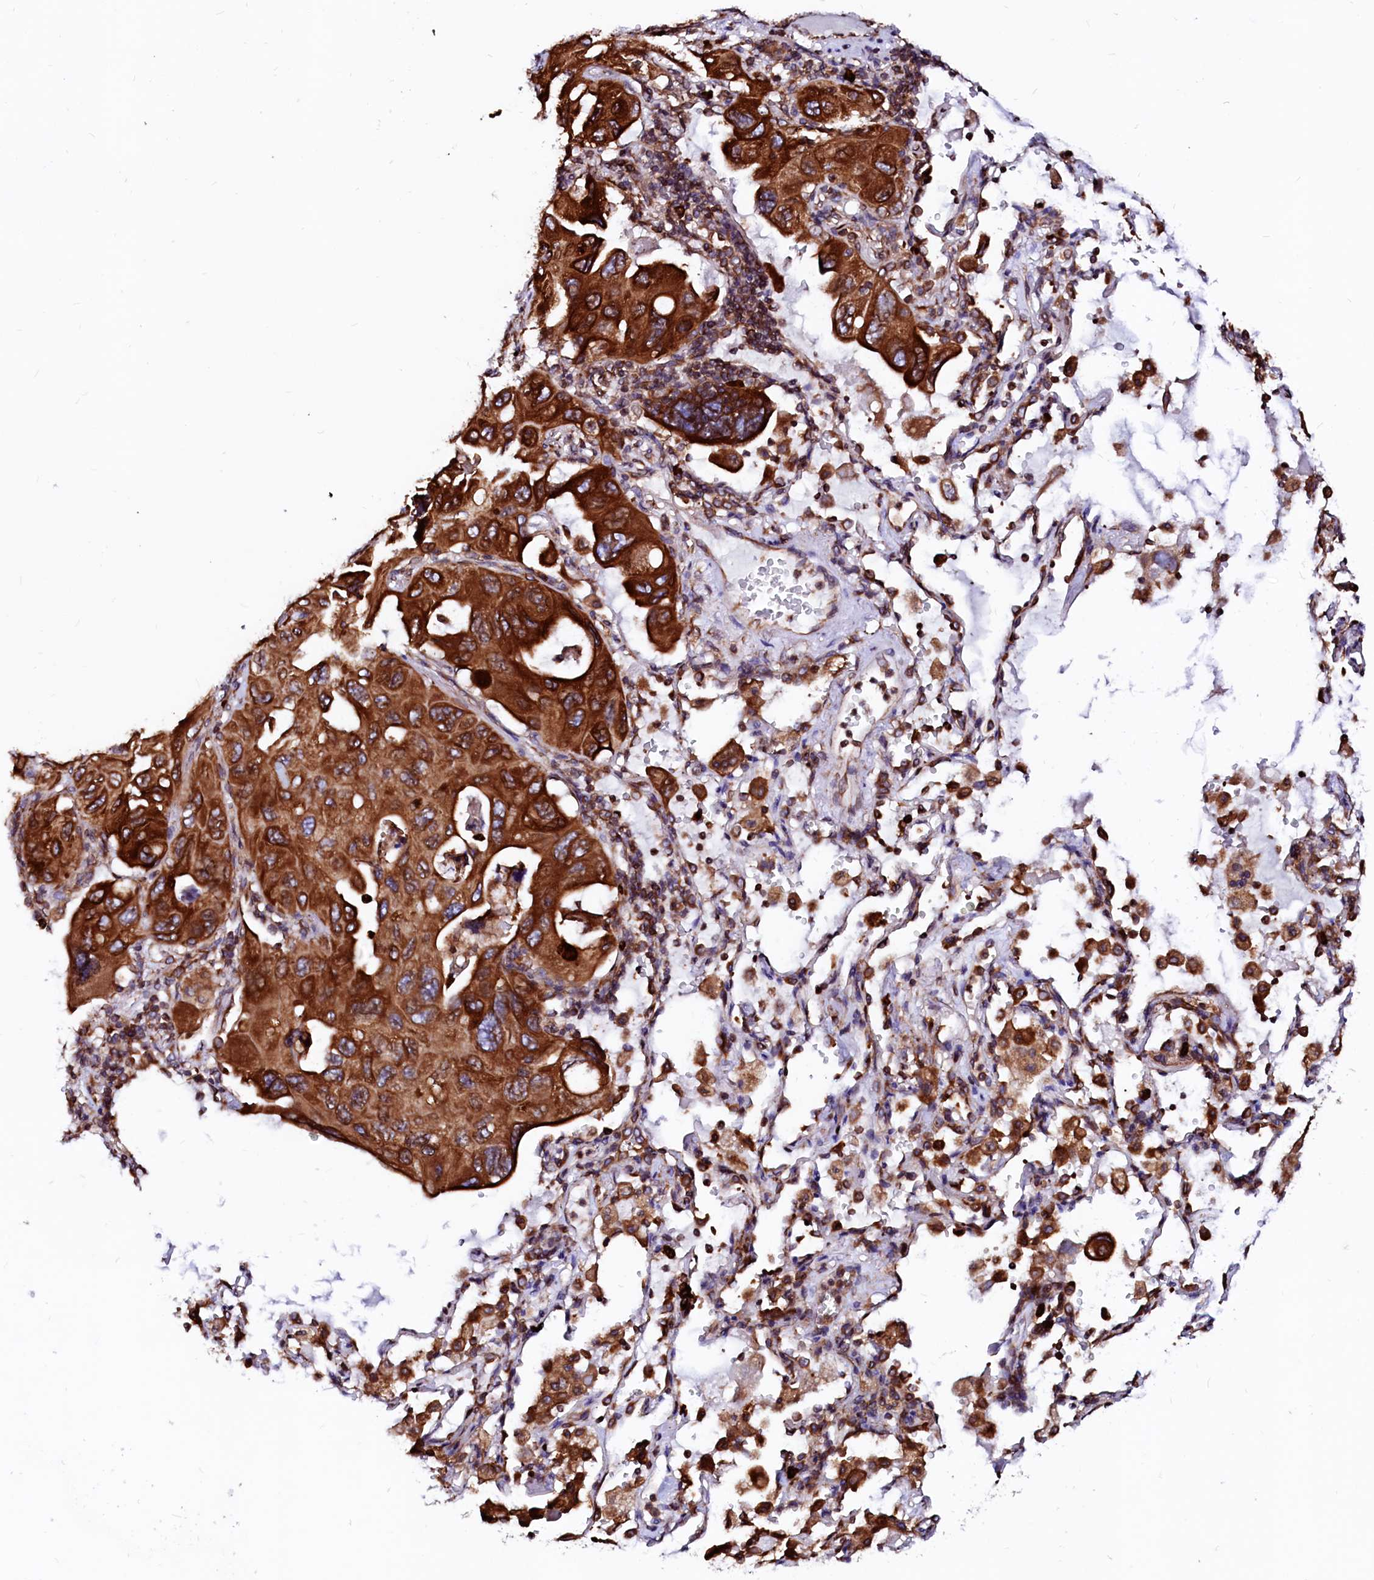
{"staining": {"intensity": "strong", "quantity": ">75%", "location": "cytoplasmic/membranous"}, "tissue": "lung cancer", "cell_type": "Tumor cells", "image_type": "cancer", "snomed": [{"axis": "morphology", "description": "Squamous cell carcinoma, NOS"}, {"axis": "topography", "description": "Lung"}], "caption": "IHC of lung cancer shows high levels of strong cytoplasmic/membranous expression in approximately >75% of tumor cells.", "gene": "DERL1", "patient": {"sex": "female", "age": 73}}